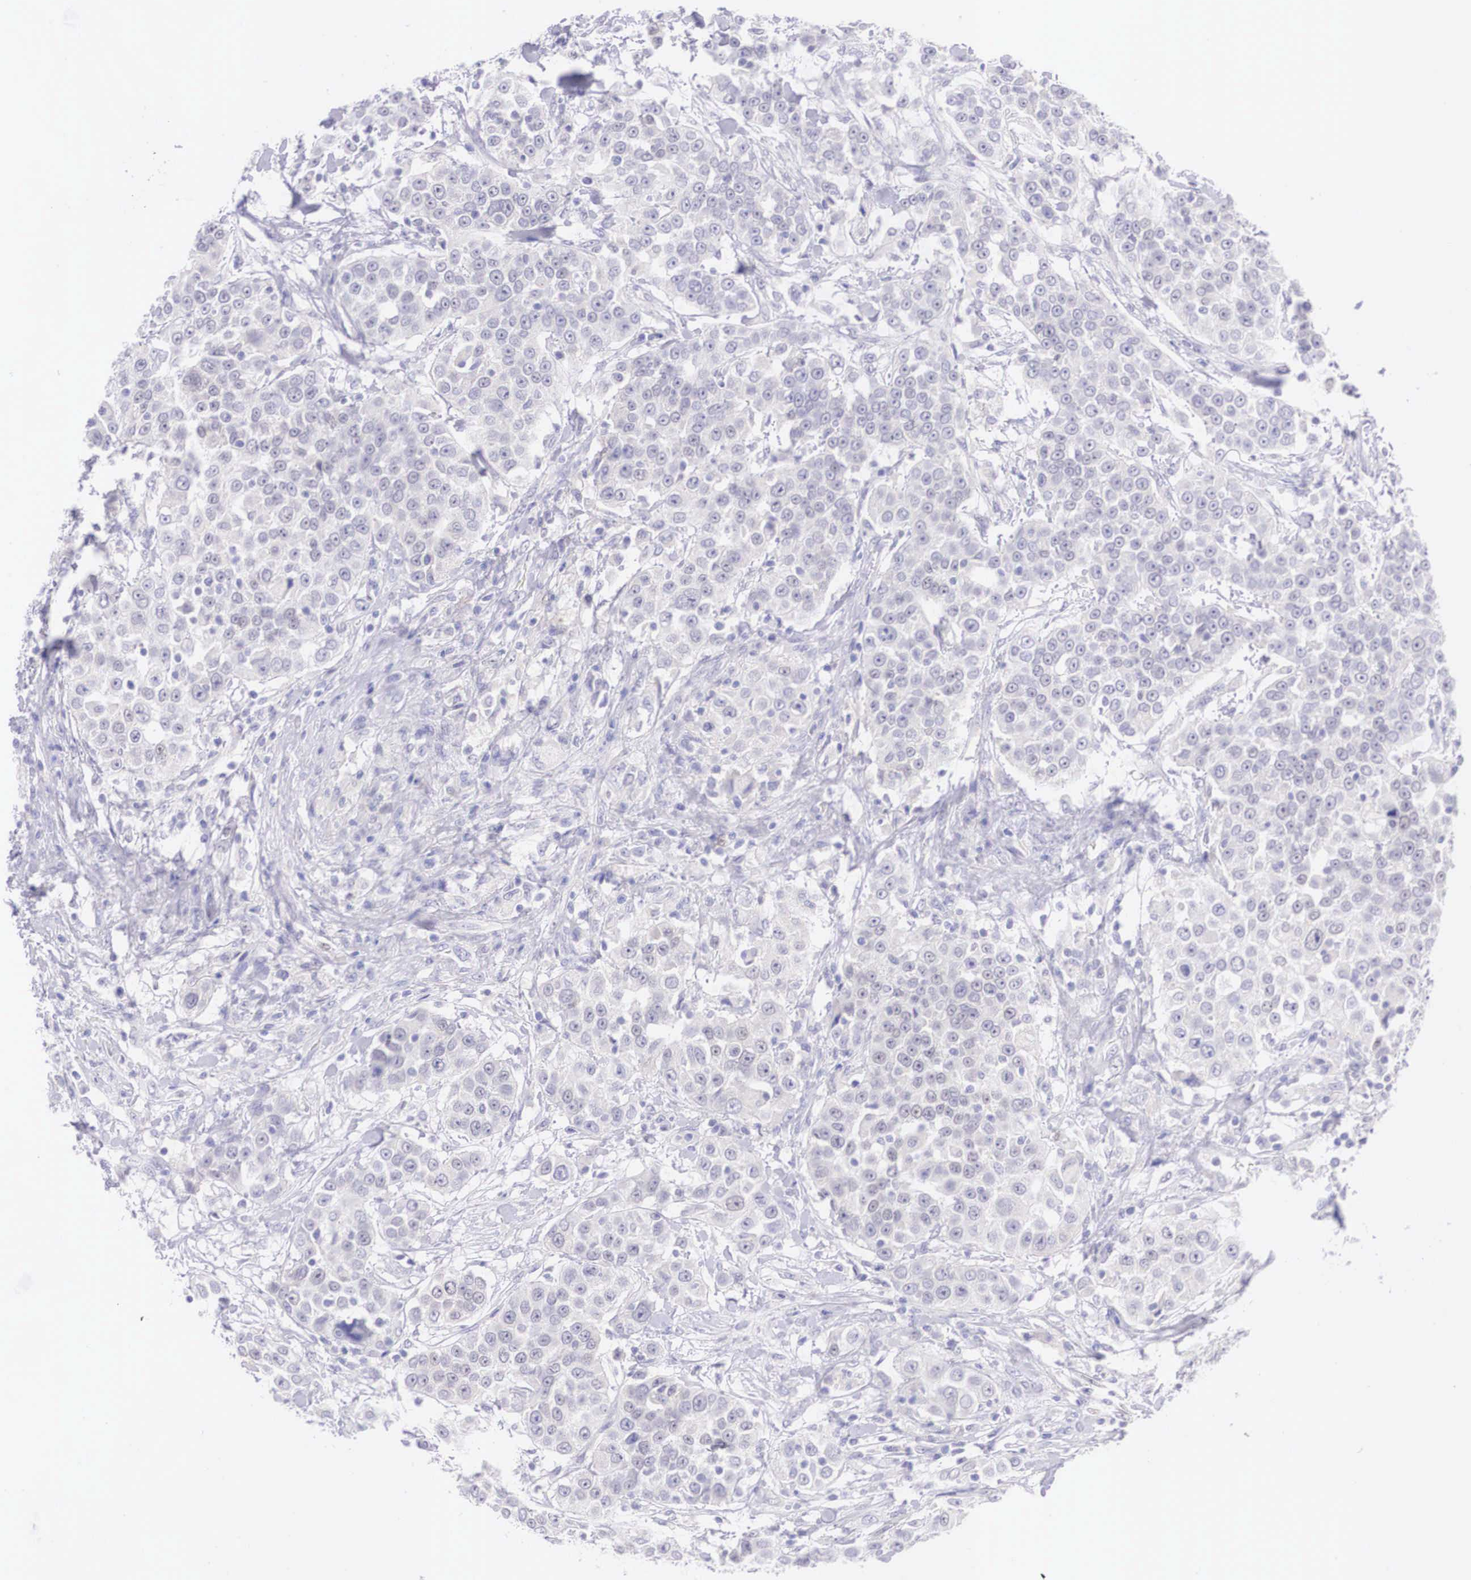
{"staining": {"intensity": "negative", "quantity": "none", "location": "none"}, "tissue": "urothelial cancer", "cell_type": "Tumor cells", "image_type": "cancer", "snomed": [{"axis": "morphology", "description": "Urothelial carcinoma, High grade"}, {"axis": "topography", "description": "Urinary bladder"}], "caption": "Tumor cells show no significant protein staining in urothelial cancer. (DAB (3,3'-diaminobenzidine) immunohistochemistry (IHC) visualized using brightfield microscopy, high magnification).", "gene": "BCL6", "patient": {"sex": "female", "age": 80}}